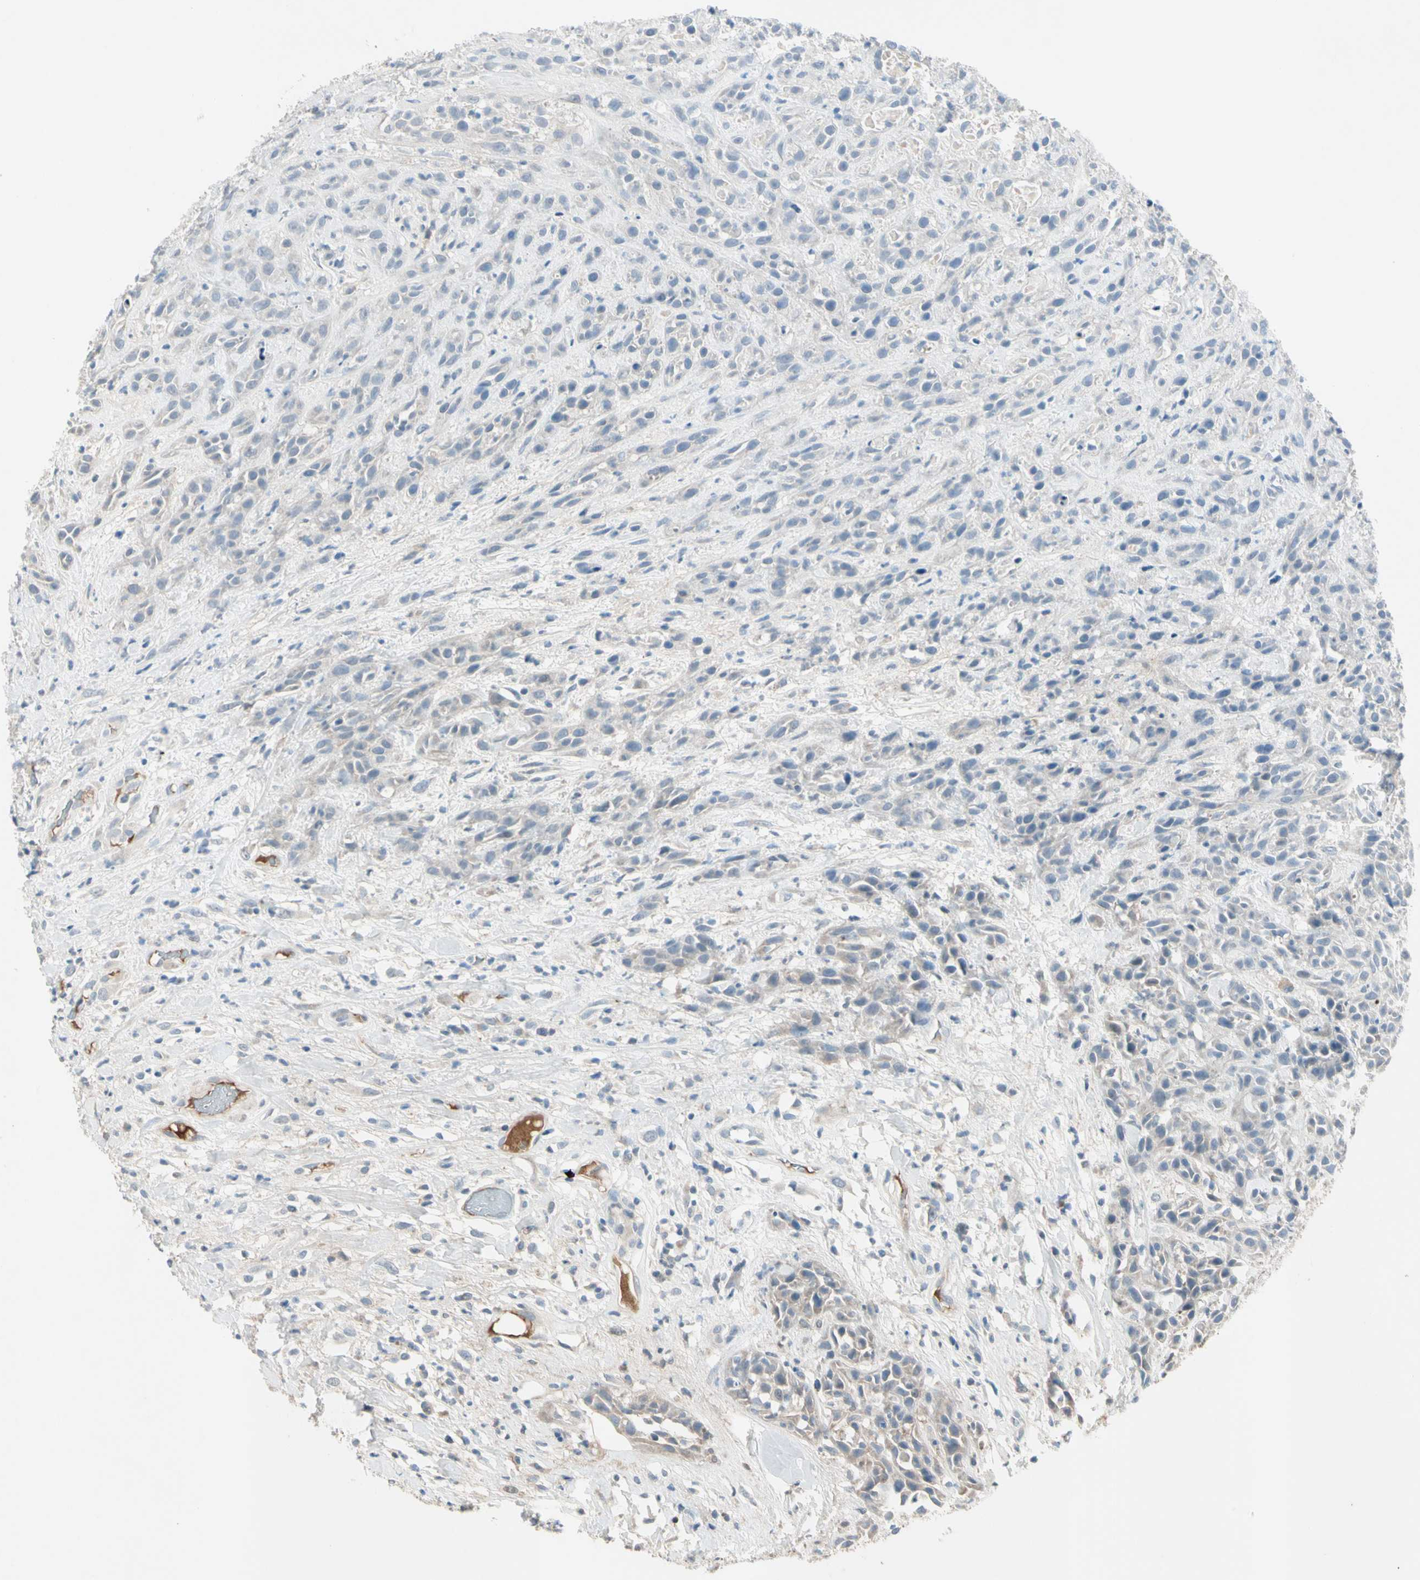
{"staining": {"intensity": "negative", "quantity": "none", "location": "none"}, "tissue": "head and neck cancer", "cell_type": "Tumor cells", "image_type": "cancer", "snomed": [{"axis": "morphology", "description": "Normal tissue, NOS"}, {"axis": "morphology", "description": "Squamous cell carcinoma, NOS"}, {"axis": "topography", "description": "Cartilage tissue"}, {"axis": "topography", "description": "Head-Neck"}], "caption": "Immunohistochemistry histopathology image of neoplastic tissue: head and neck squamous cell carcinoma stained with DAB reveals no significant protein positivity in tumor cells.", "gene": "SERPIND1", "patient": {"sex": "male", "age": 62}}